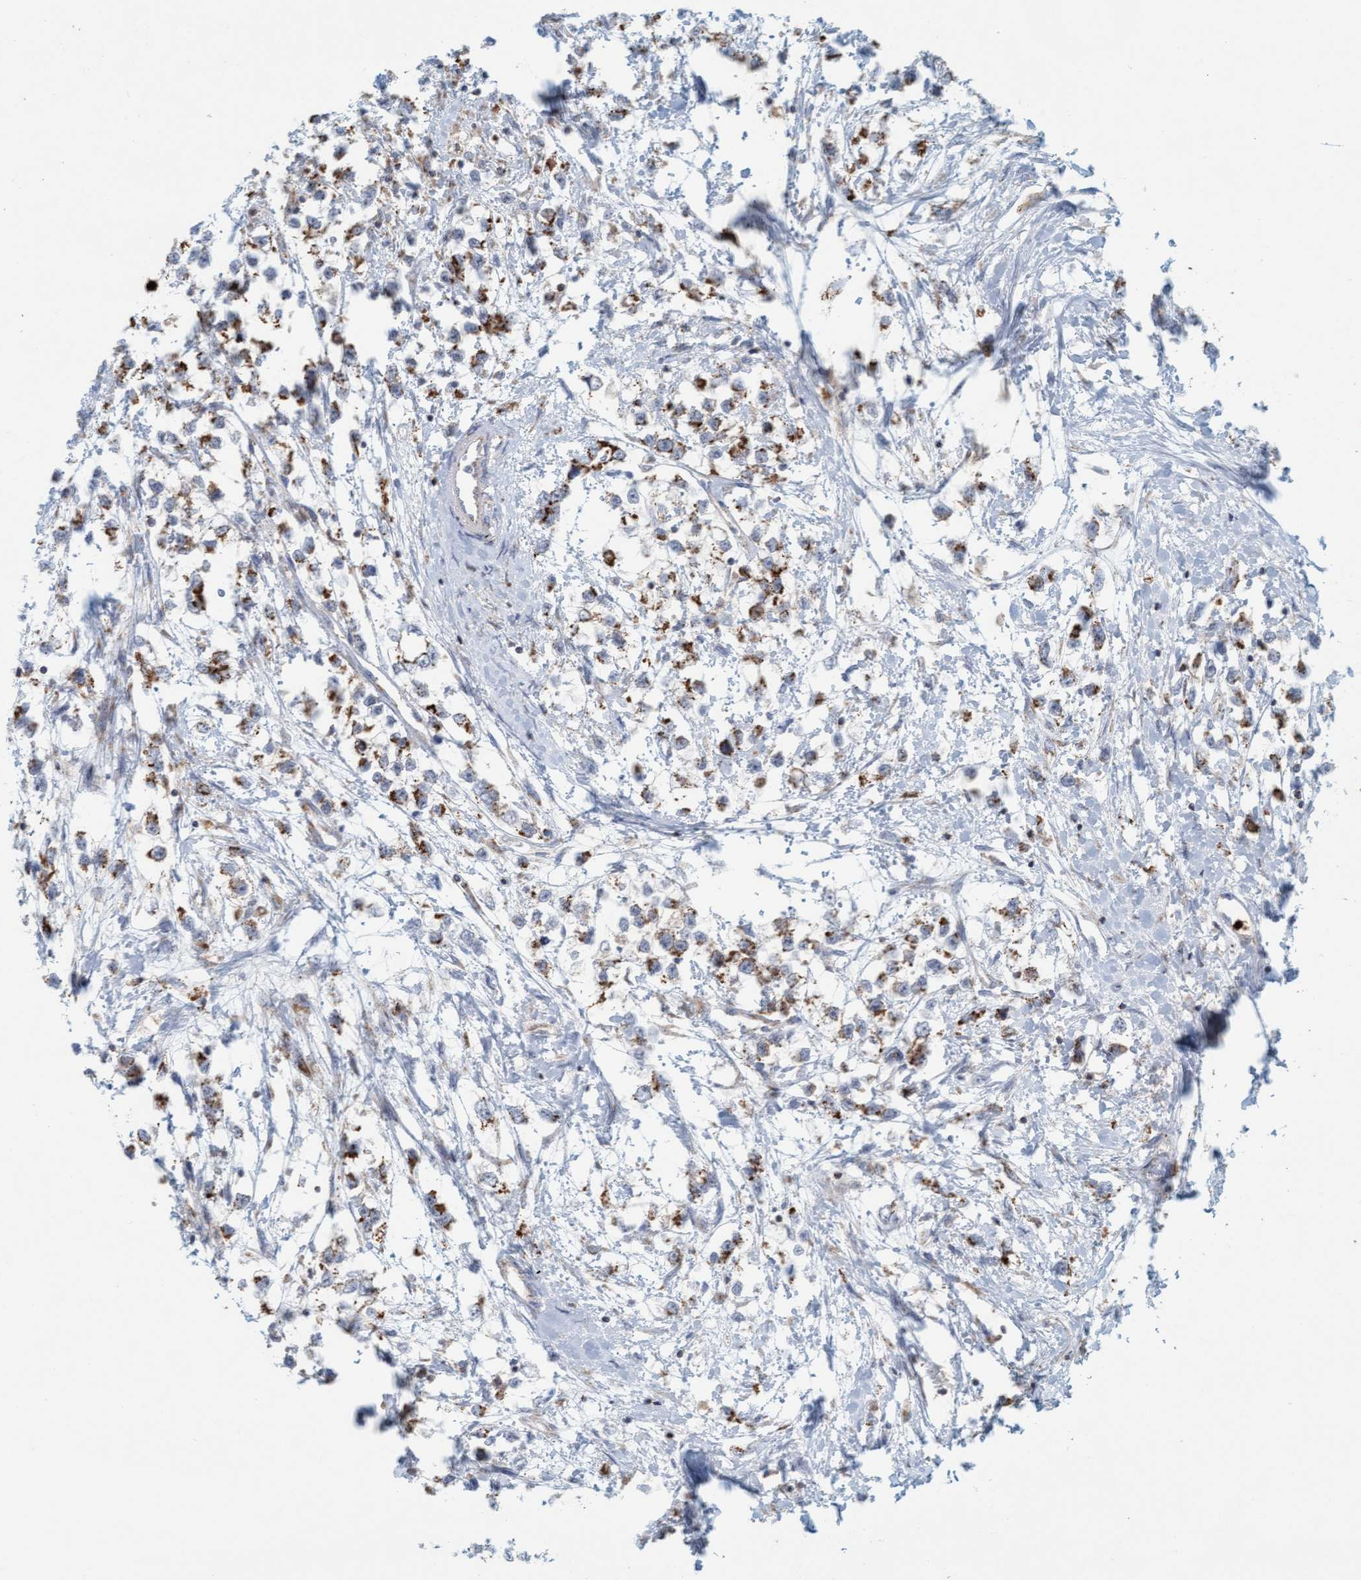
{"staining": {"intensity": "strong", "quantity": ">75%", "location": "cytoplasmic/membranous"}, "tissue": "testis cancer", "cell_type": "Tumor cells", "image_type": "cancer", "snomed": [{"axis": "morphology", "description": "Seminoma, NOS"}, {"axis": "morphology", "description": "Carcinoma, Embryonal, NOS"}, {"axis": "topography", "description": "Testis"}], "caption": "A high-resolution micrograph shows immunohistochemistry staining of testis embryonal carcinoma, which reveals strong cytoplasmic/membranous staining in about >75% of tumor cells.", "gene": "B9D1", "patient": {"sex": "male", "age": 51}}